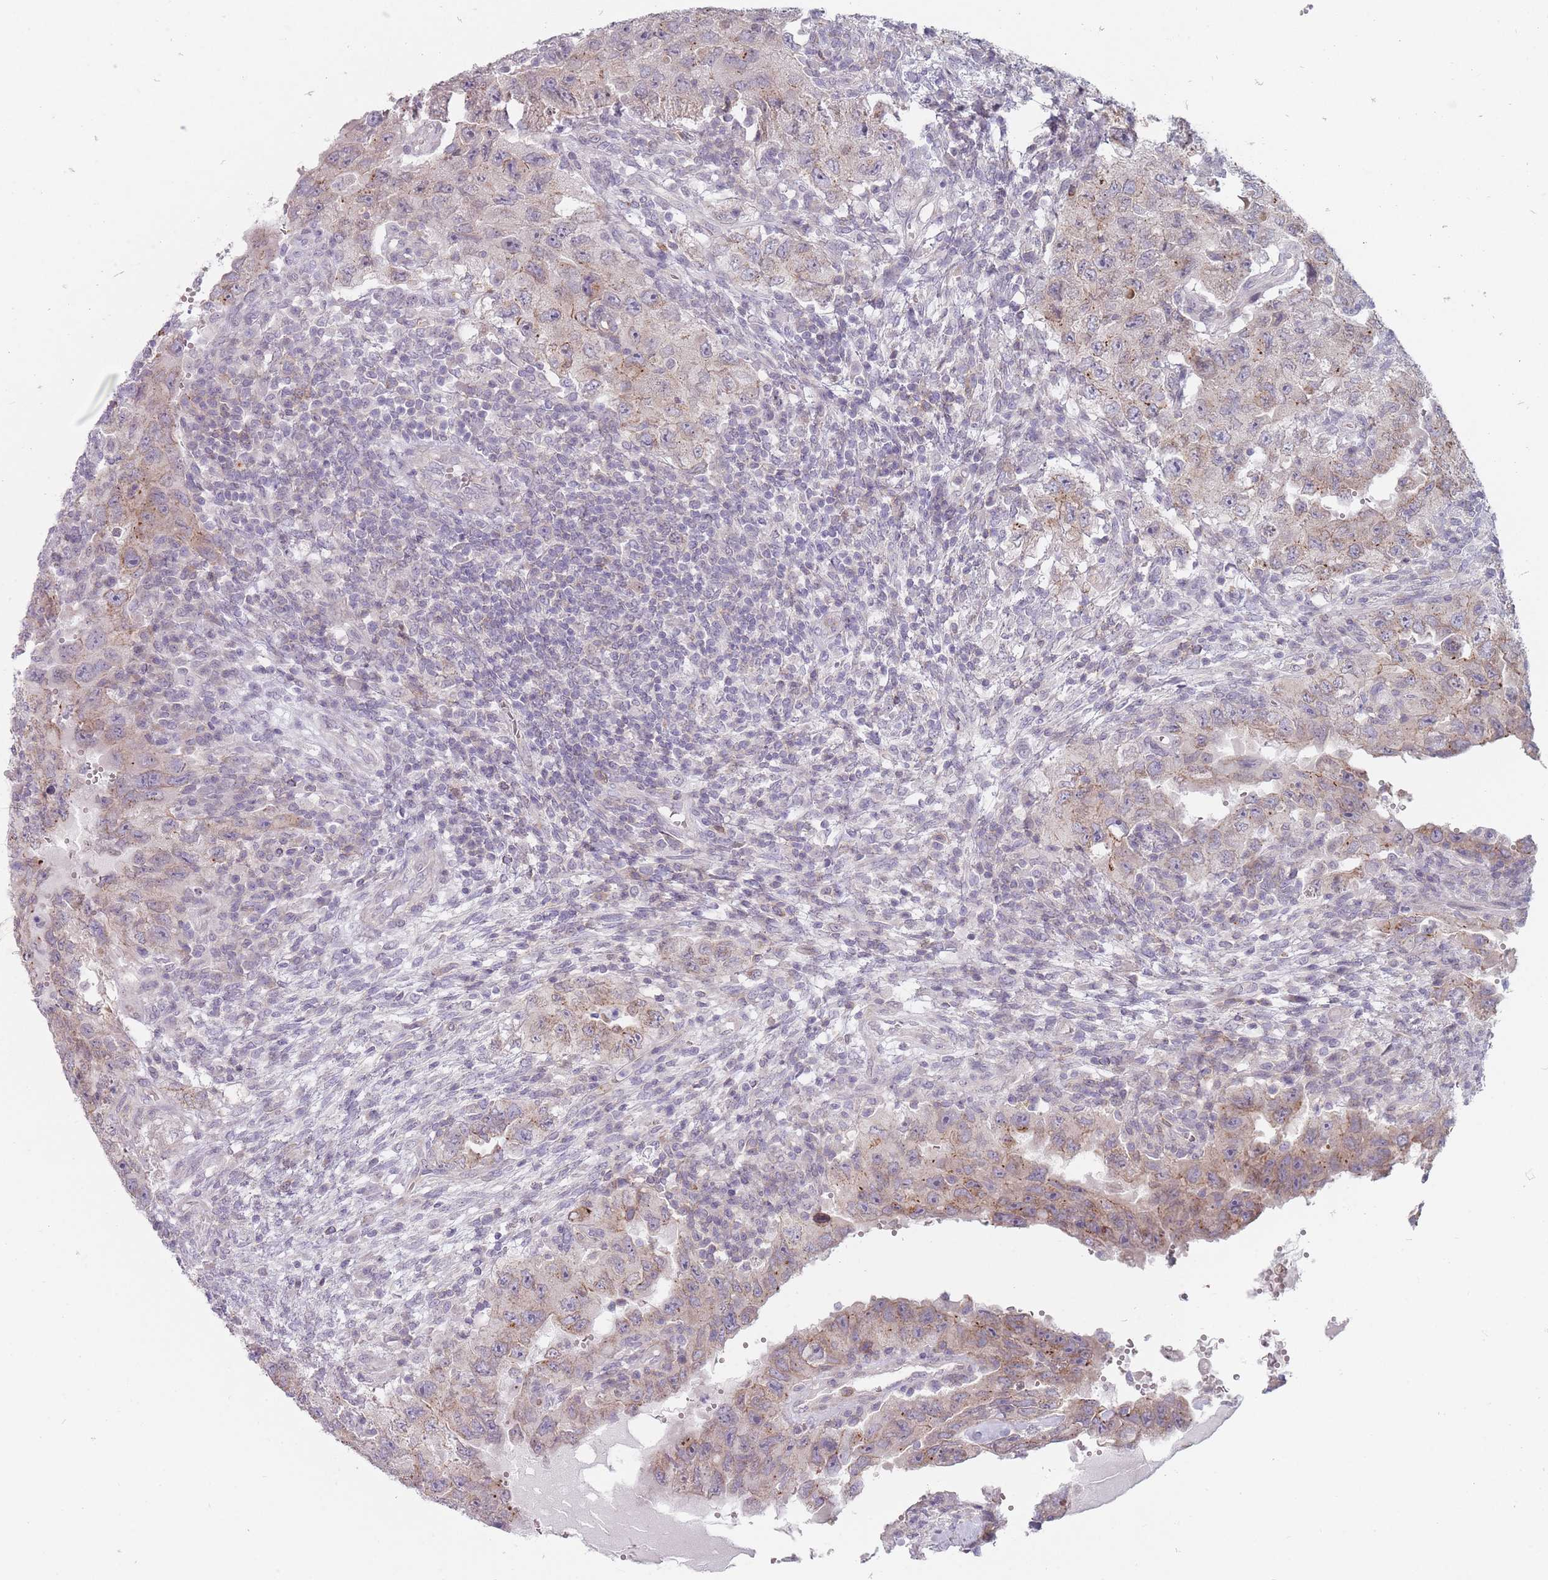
{"staining": {"intensity": "weak", "quantity": ">75%", "location": "cytoplasmic/membranous"}, "tissue": "testis cancer", "cell_type": "Tumor cells", "image_type": "cancer", "snomed": [{"axis": "morphology", "description": "Carcinoma, Embryonal, NOS"}, {"axis": "topography", "description": "Testis"}], "caption": "Immunohistochemical staining of human embryonal carcinoma (testis) displays low levels of weak cytoplasmic/membranous protein staining in about >75% of tumor cells. Immunohistochemistry stains the protein in brown and the nuclei are stained blue.", "gene": "PCDH12", "patient": {"sex": "male", "age": 26}}